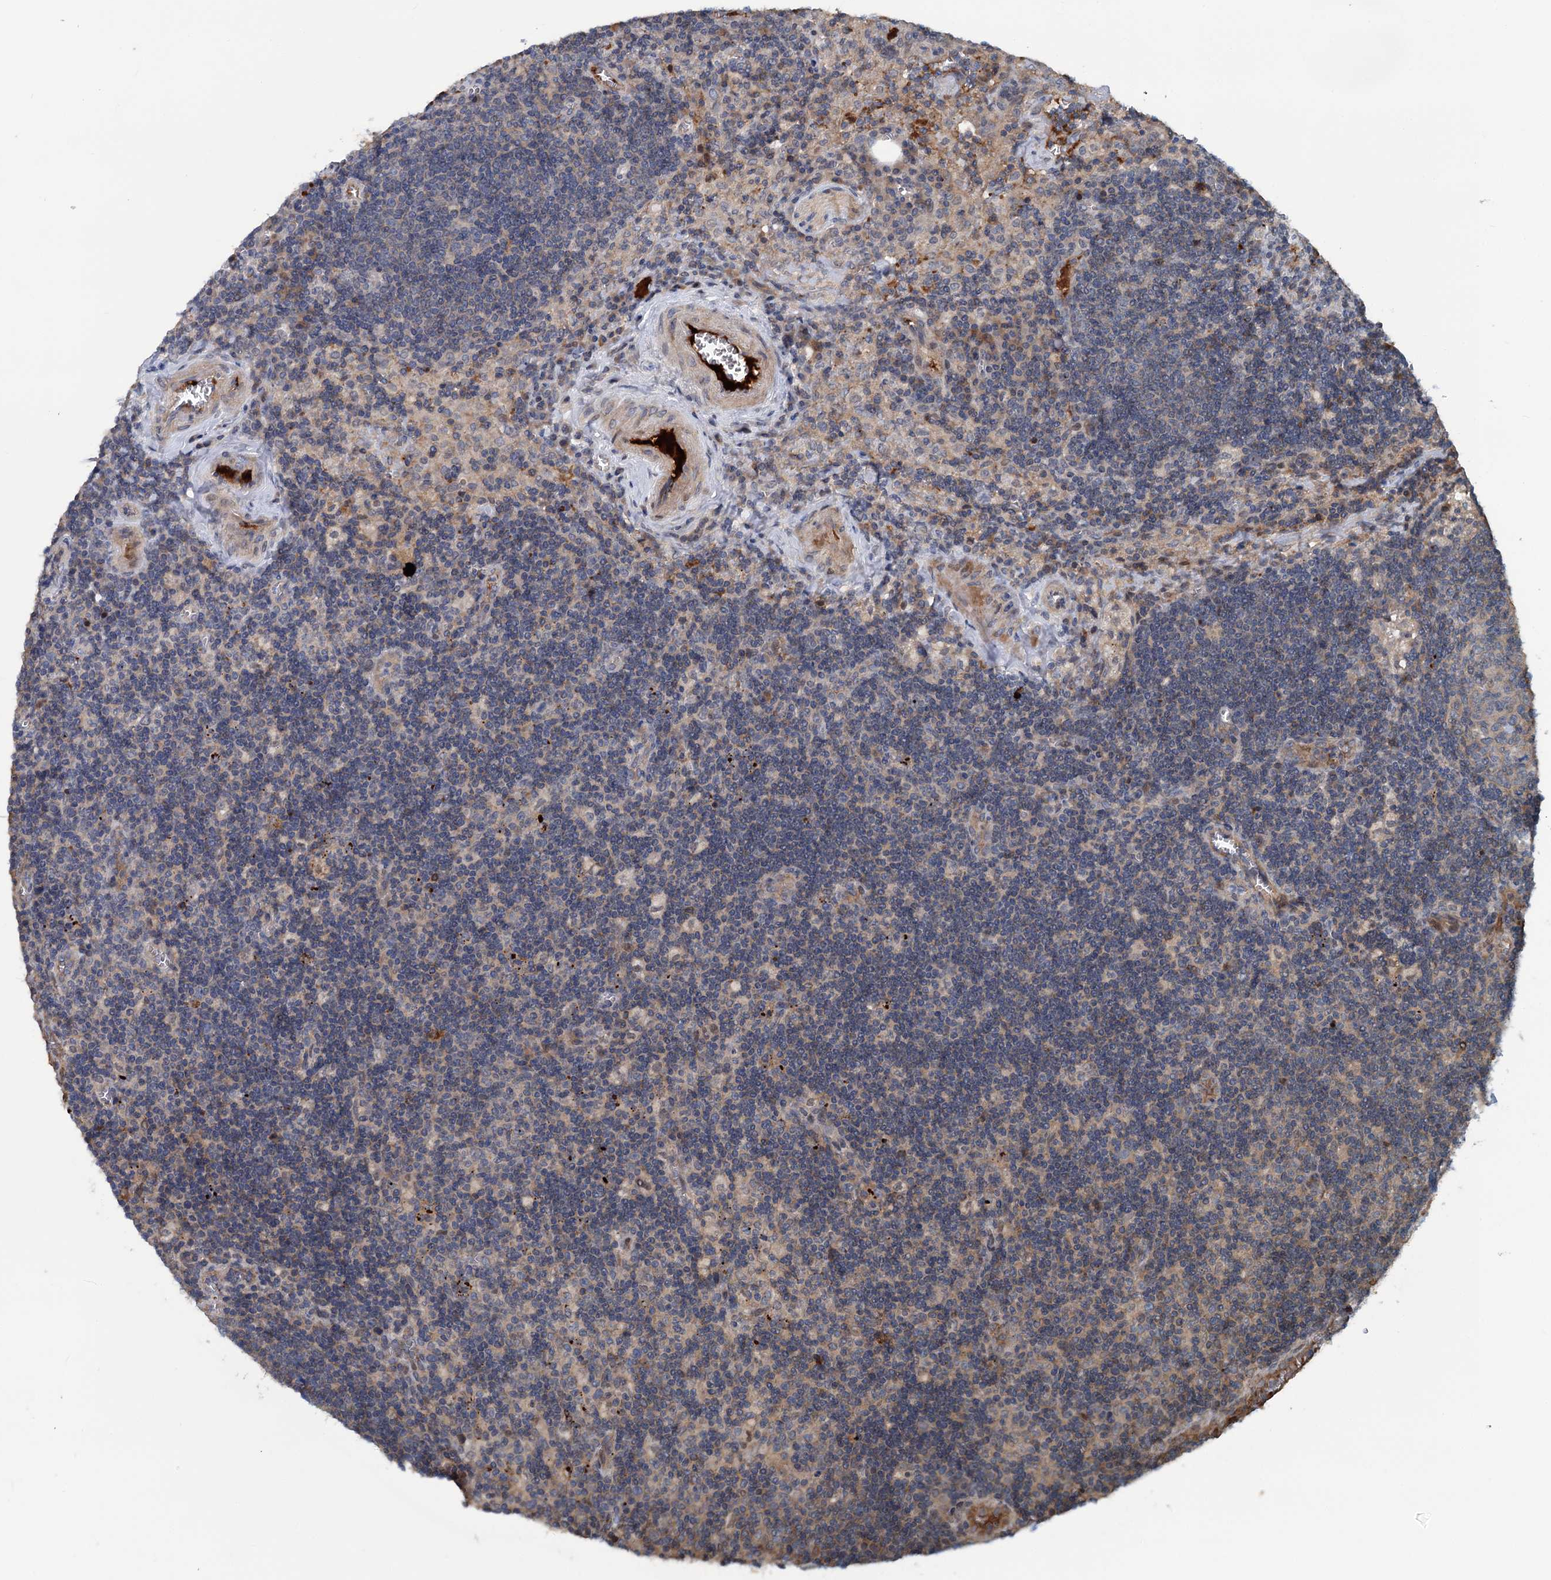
{"staining": {"intensity": "negative", "quantity": "none", "location": "none"}, "tissue": "lymph node", "cell_type": "Germinal center cells", "image_type": "normal", "snomed": [{"axis": "morphology", "description": "Normal tissue, NOS"}, {"axis": "topography", "description": "Lymph node"}], "caption": "Lymph node was stained to show a protein in brown. There is no significant positivity in germinal center cells. (Brightfield microscopy of DAB (3,3'-diaminobenzidine) IHC at high magnification).", "gene": "TEDC1", "patient": {"sex": "male", "age": 58}}